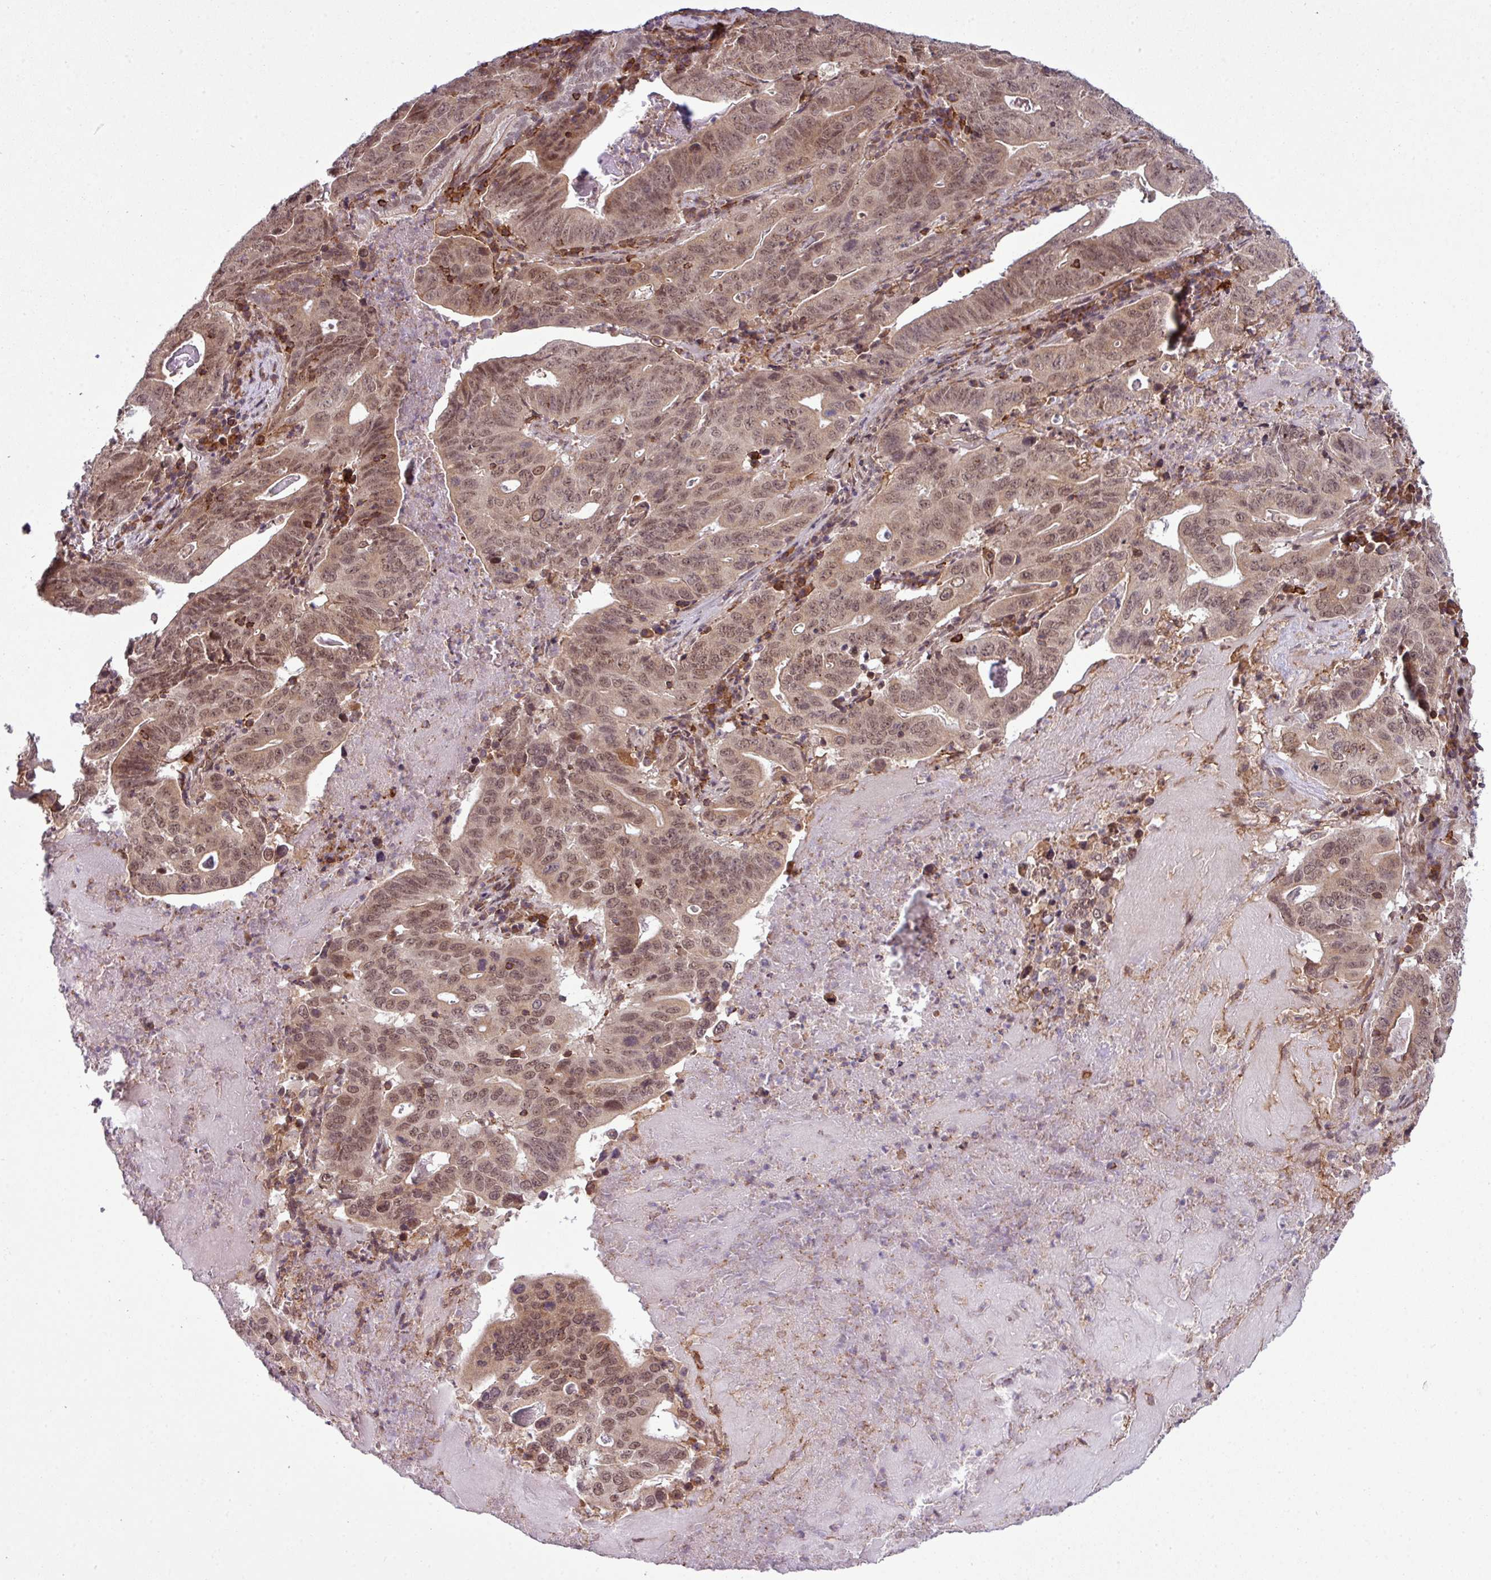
{"staining": {"intensity": "moderate", "quantity": ">75%", "location": "nuclear"}, "tissue": "lung cancer", "cell_type": "Tumor cells", "image_type": "cancer", "snomed": [{"axis": "morphology", "description": "Adenocarcinoma, NOS"}, {"axis": "topography", "description": "Lung"}], "caption": "A histopathology image showing moderate nuclear staining in about >75% of tumor cells in adenocarcinoma (lung), as visualized by brown immunohistochemical staining.", "gene": "ZC2HC1C", "patient": {"sex": "female", "age": 60}}